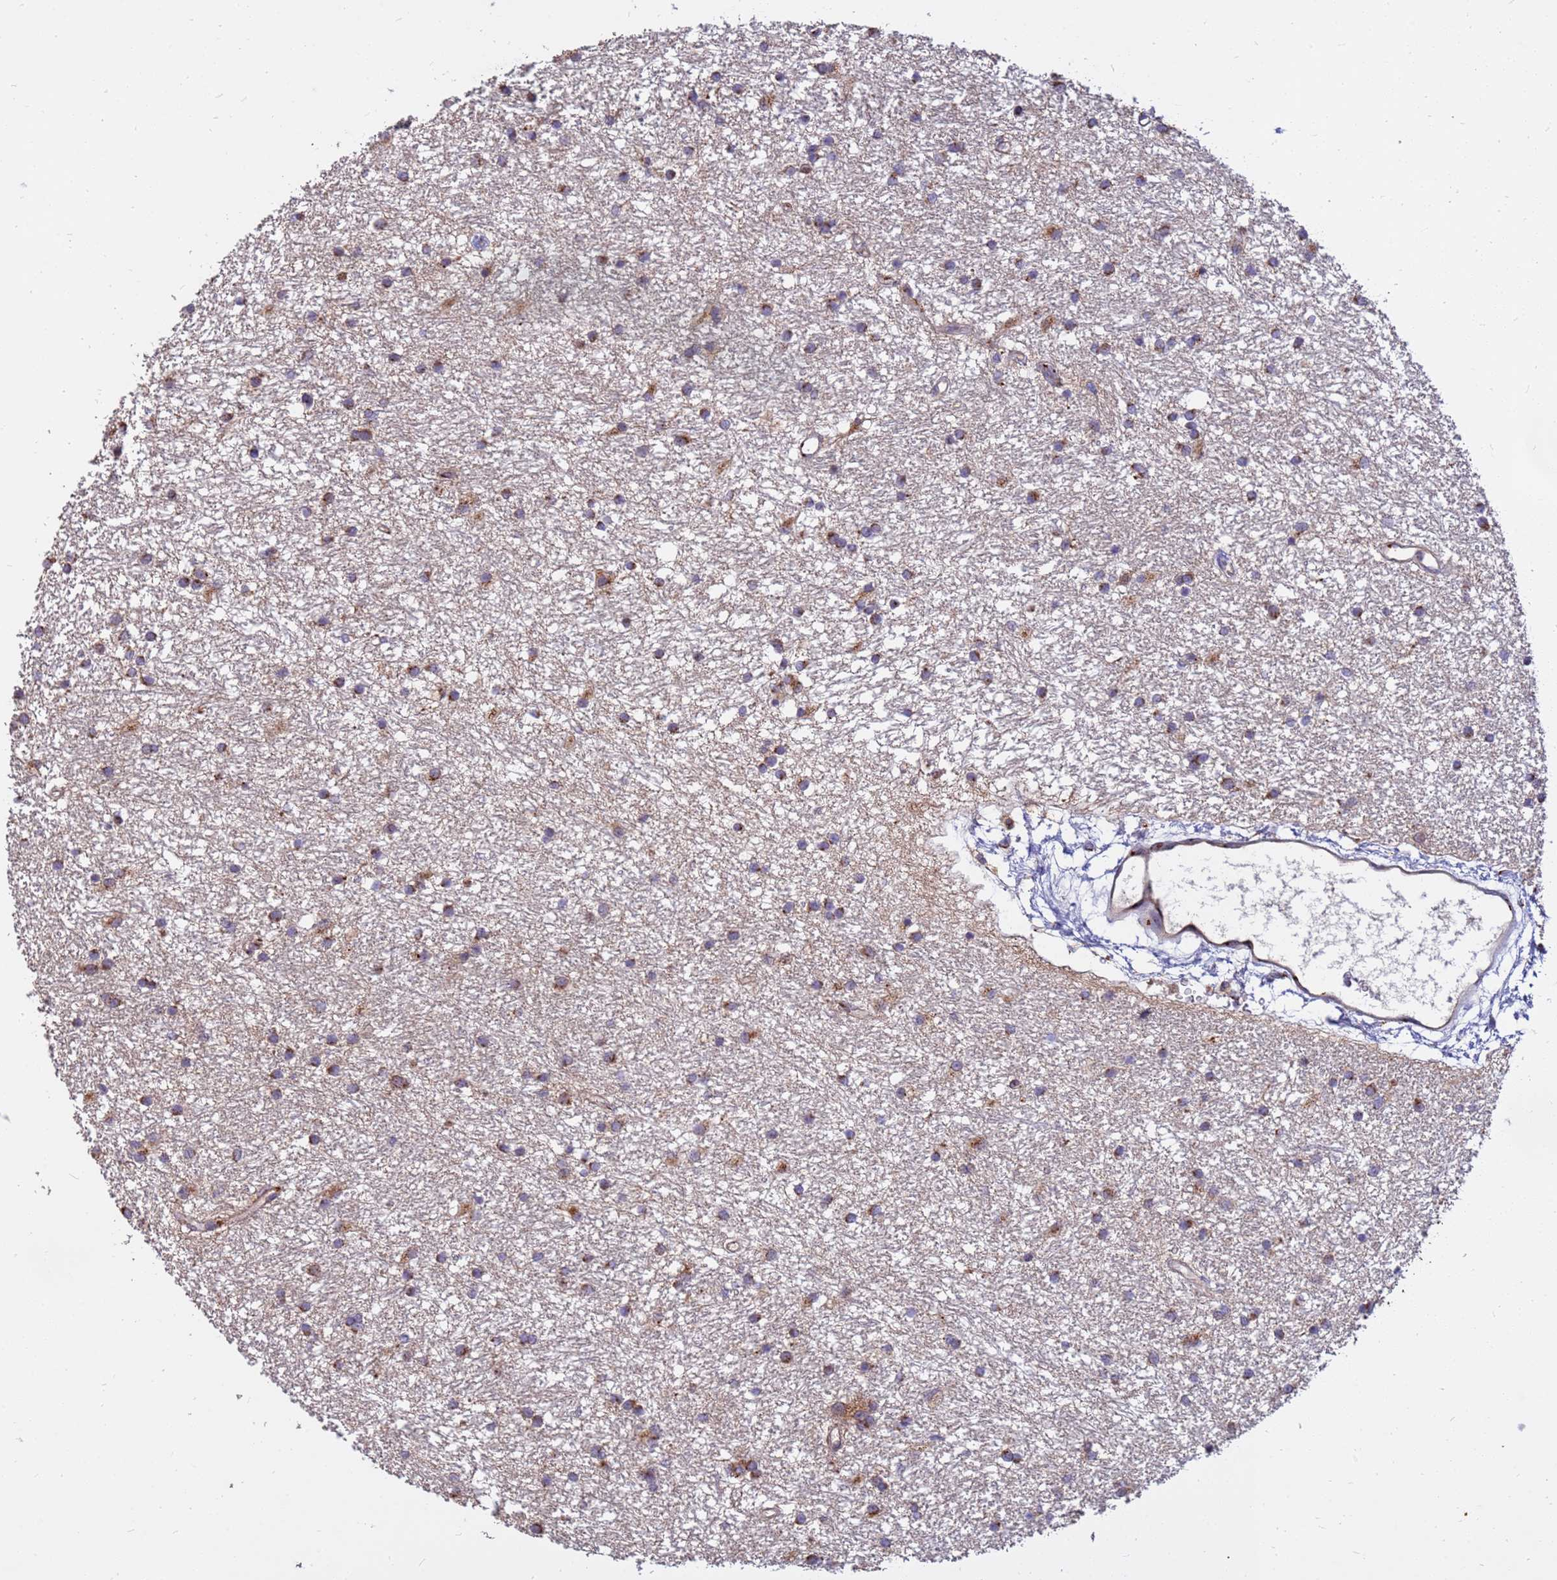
{"staining": {"intensity": "moderate", "quantity": ">75%", "location": "cytoplasmic/membranous"}, "tissue": "glioma", "cell_type": "Tumor cells", "image_type": "cancer", "snomed": [{"axis": "morphology", "description": "Glioma, malignant, High grade"}, {"axis": "topography", "description": "Brain"}], "caption": "Immunohistochemistry micrograph of neoplastic tissue: human malignant glioma (high-grade) stained using immunohistochemistry displays medium levels of moderate protein expression localized specifically in the cytoplasmic/membranous of tumor cells, appearing as a cytoplasmic/membranous brown color.", "gene": "HPS3", "patient": {"sex": "male", "age": 77}}